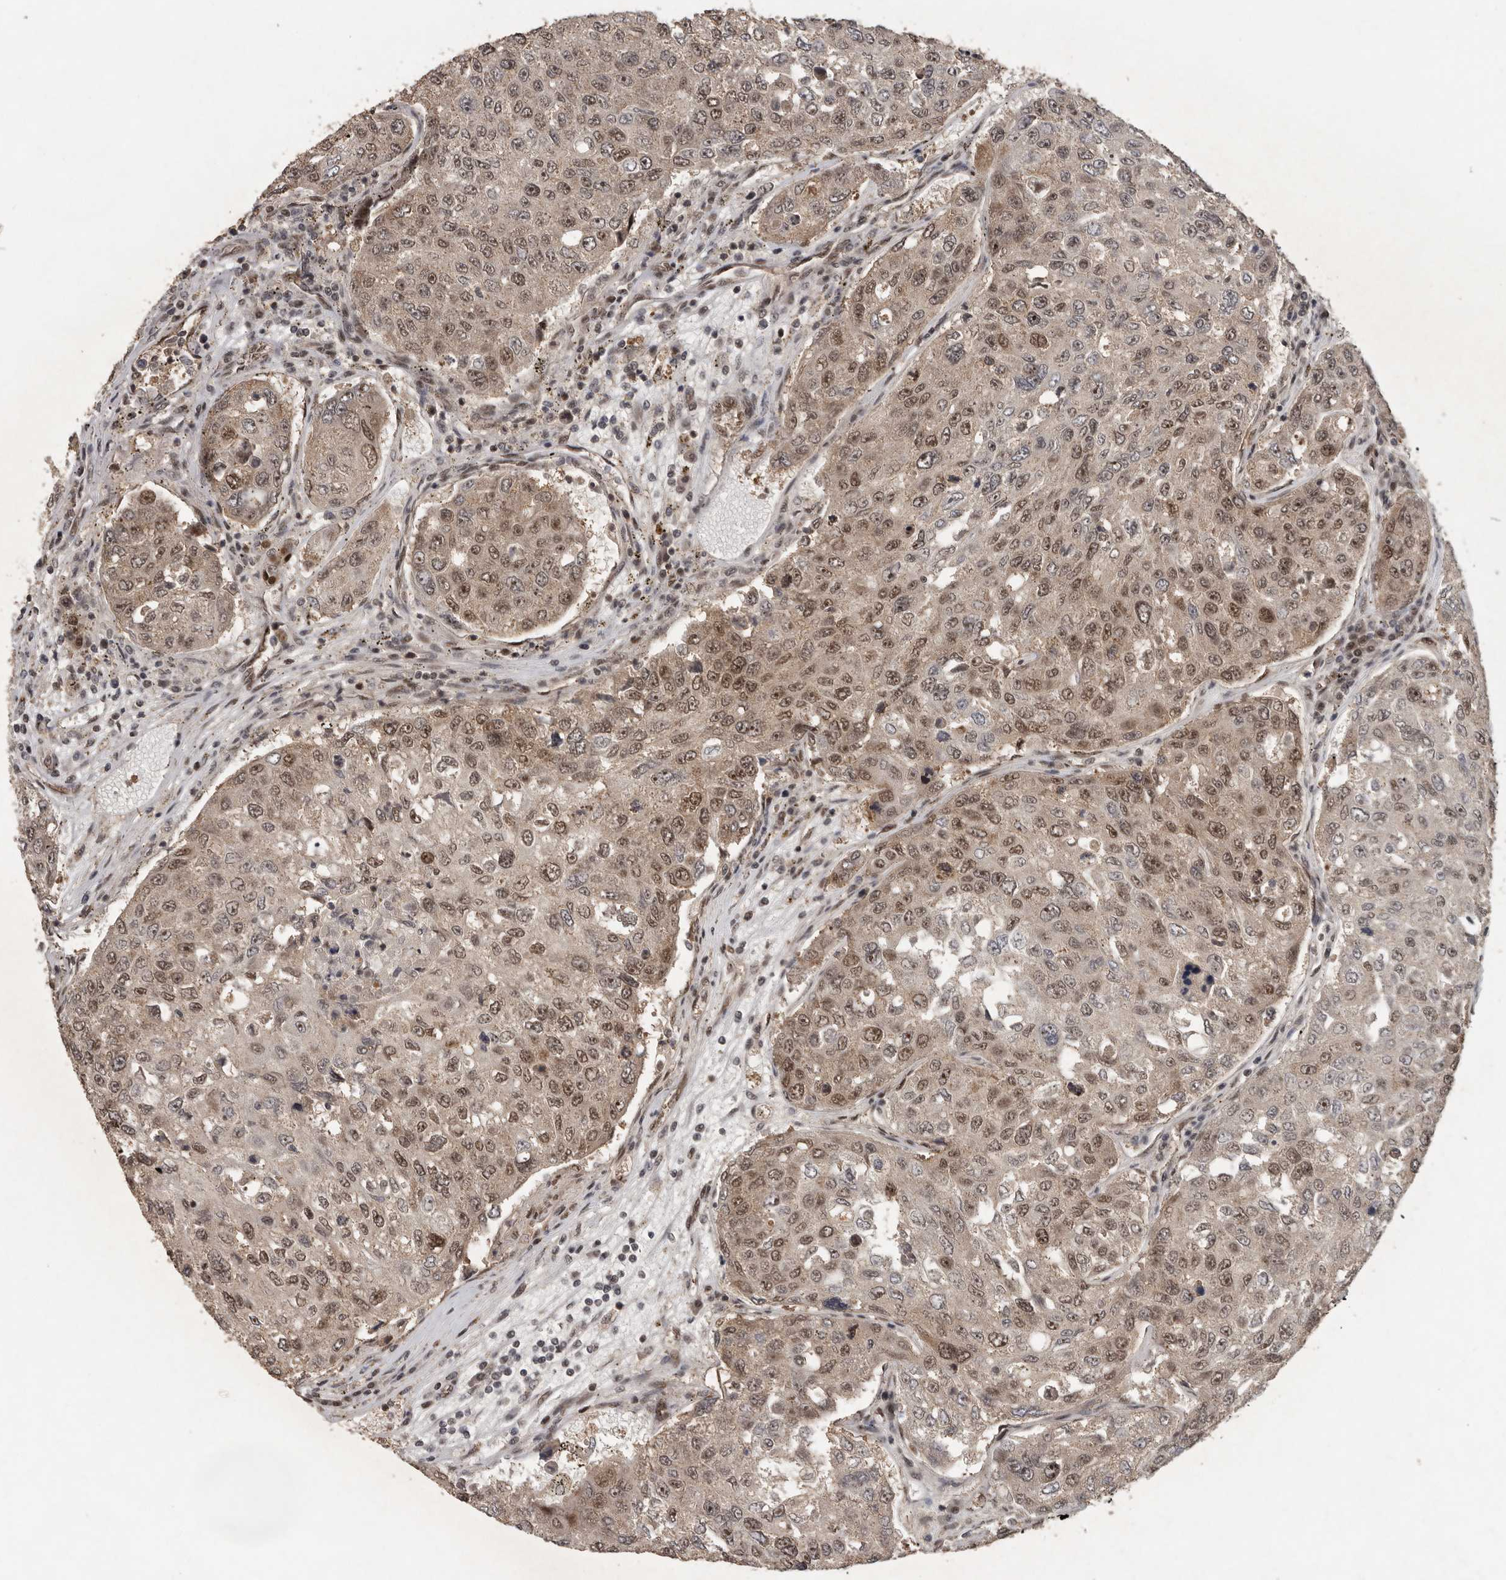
{"staining": {"intensity": "moderate", "quantity": "25%-75%", "location": "nuclear"}, "tissue": "urothelial cancer", "cell_type": "Tumor cells", "image_type": "cancer", "snomed": [{"axis": "morphology", "description": "Urothelial carcinoma, High grade"}, {"axis": "topography", "description": "Lymph node"}, {"axis": "topography", "description": "Urinary bladder"}], "caption": "Human urothelial cancer stained with a protein marker reveals moderate staining in tumor cells.", "gene": "CDC27", "patient": {"sex": "male", "age": 51}}